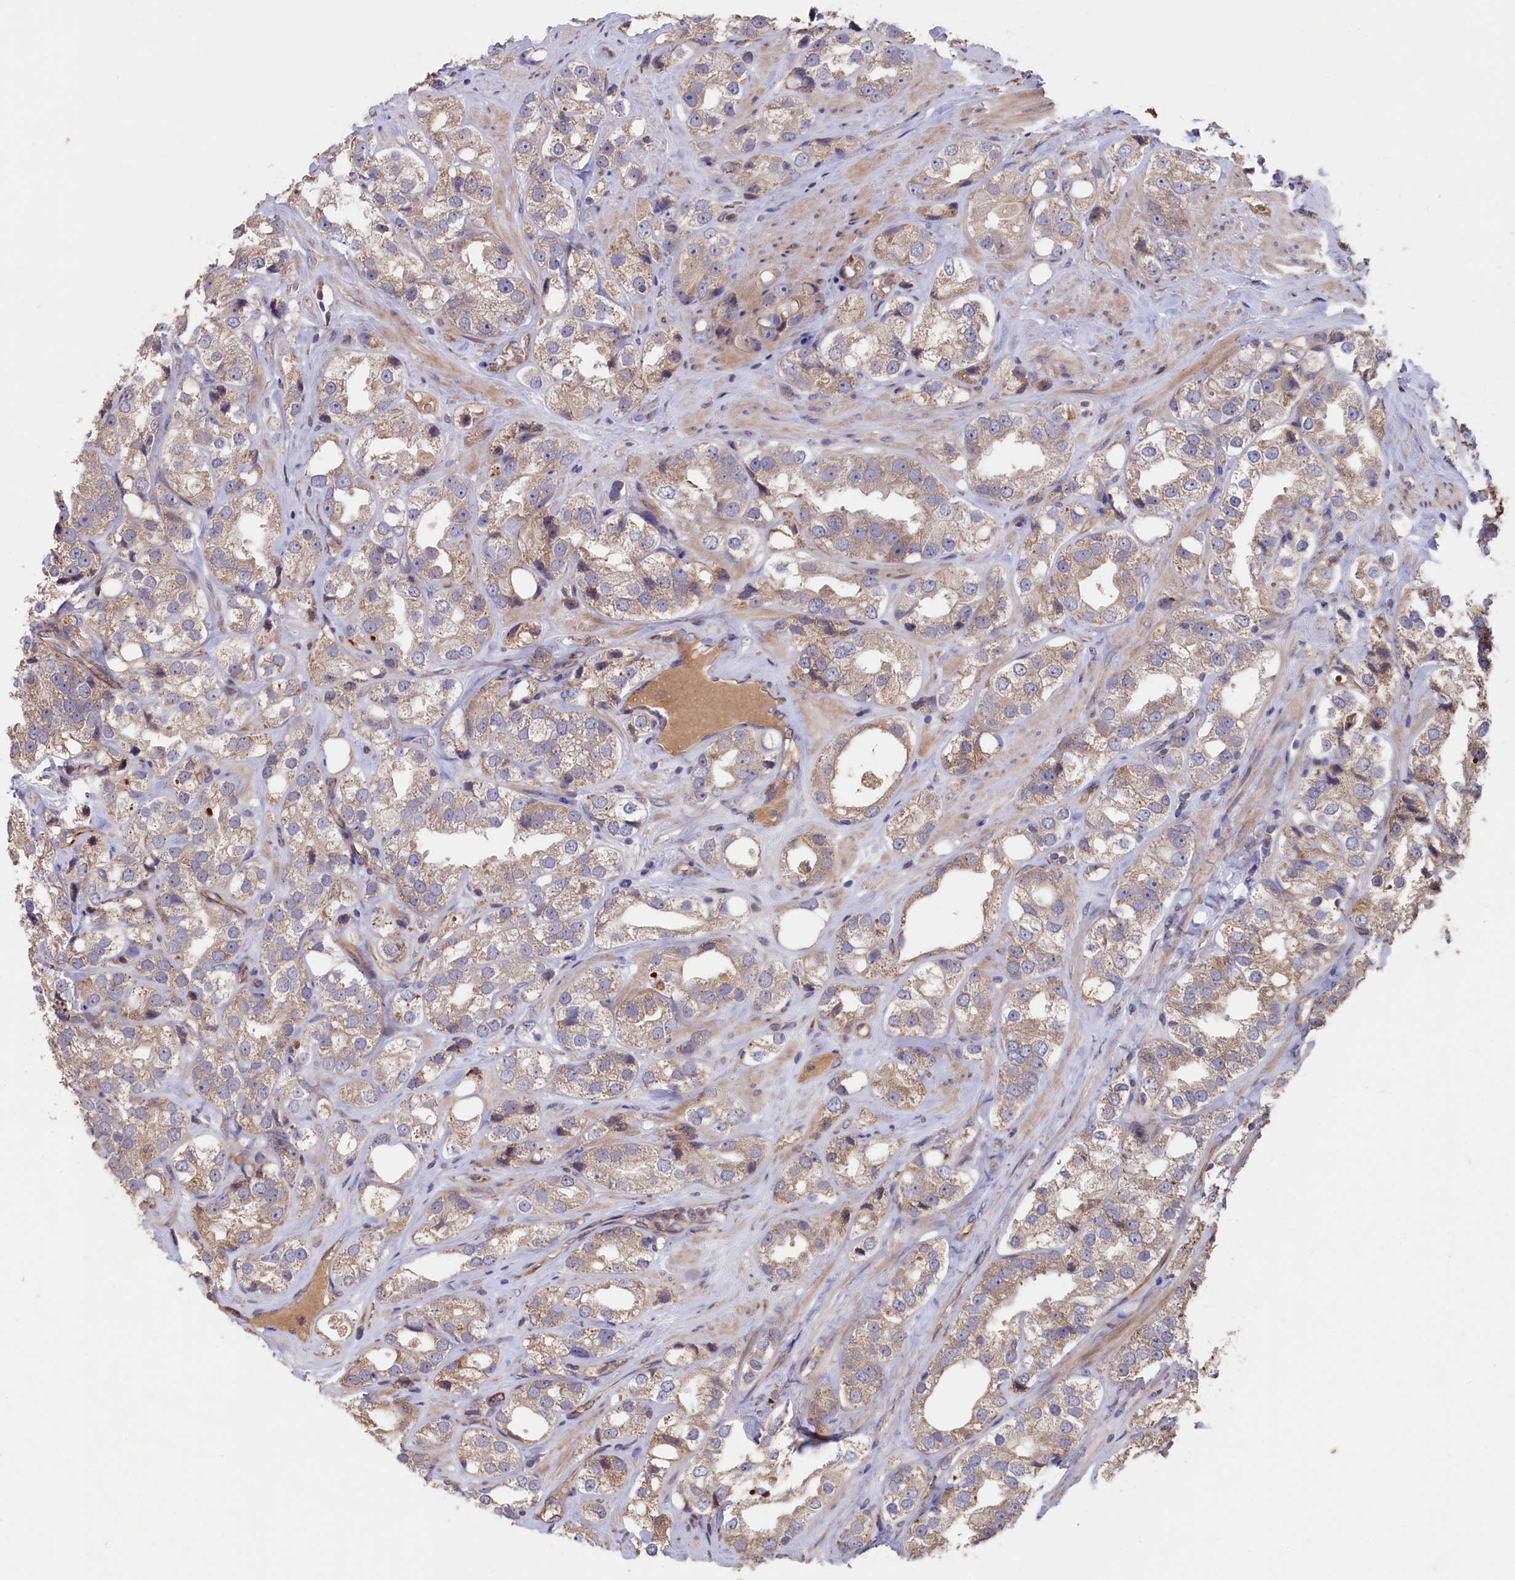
{"staining": {"intensity": "weak", "quantity": "25%-75%", "location": "cytoplasmic/membranous"}, "tissue": "prostate cancer", "cell_type": "Tumor cells", "image_type": "cancer", "snomed": [{"axis": "morphology", "description": "Adenocarcinoma, NOS"}, {"axis": "topography", "description": "Prostate"}], "caption": "An immunohistochemistry photomicrograph of tumor tissue is shown. Protein staining in brown labels weak cytoplasmic/membranous positivity in adenocarcinoma (prostate) within tumor cells.", "gene": "GREB1L", "patient": {"sex": "male", "age": 79}}